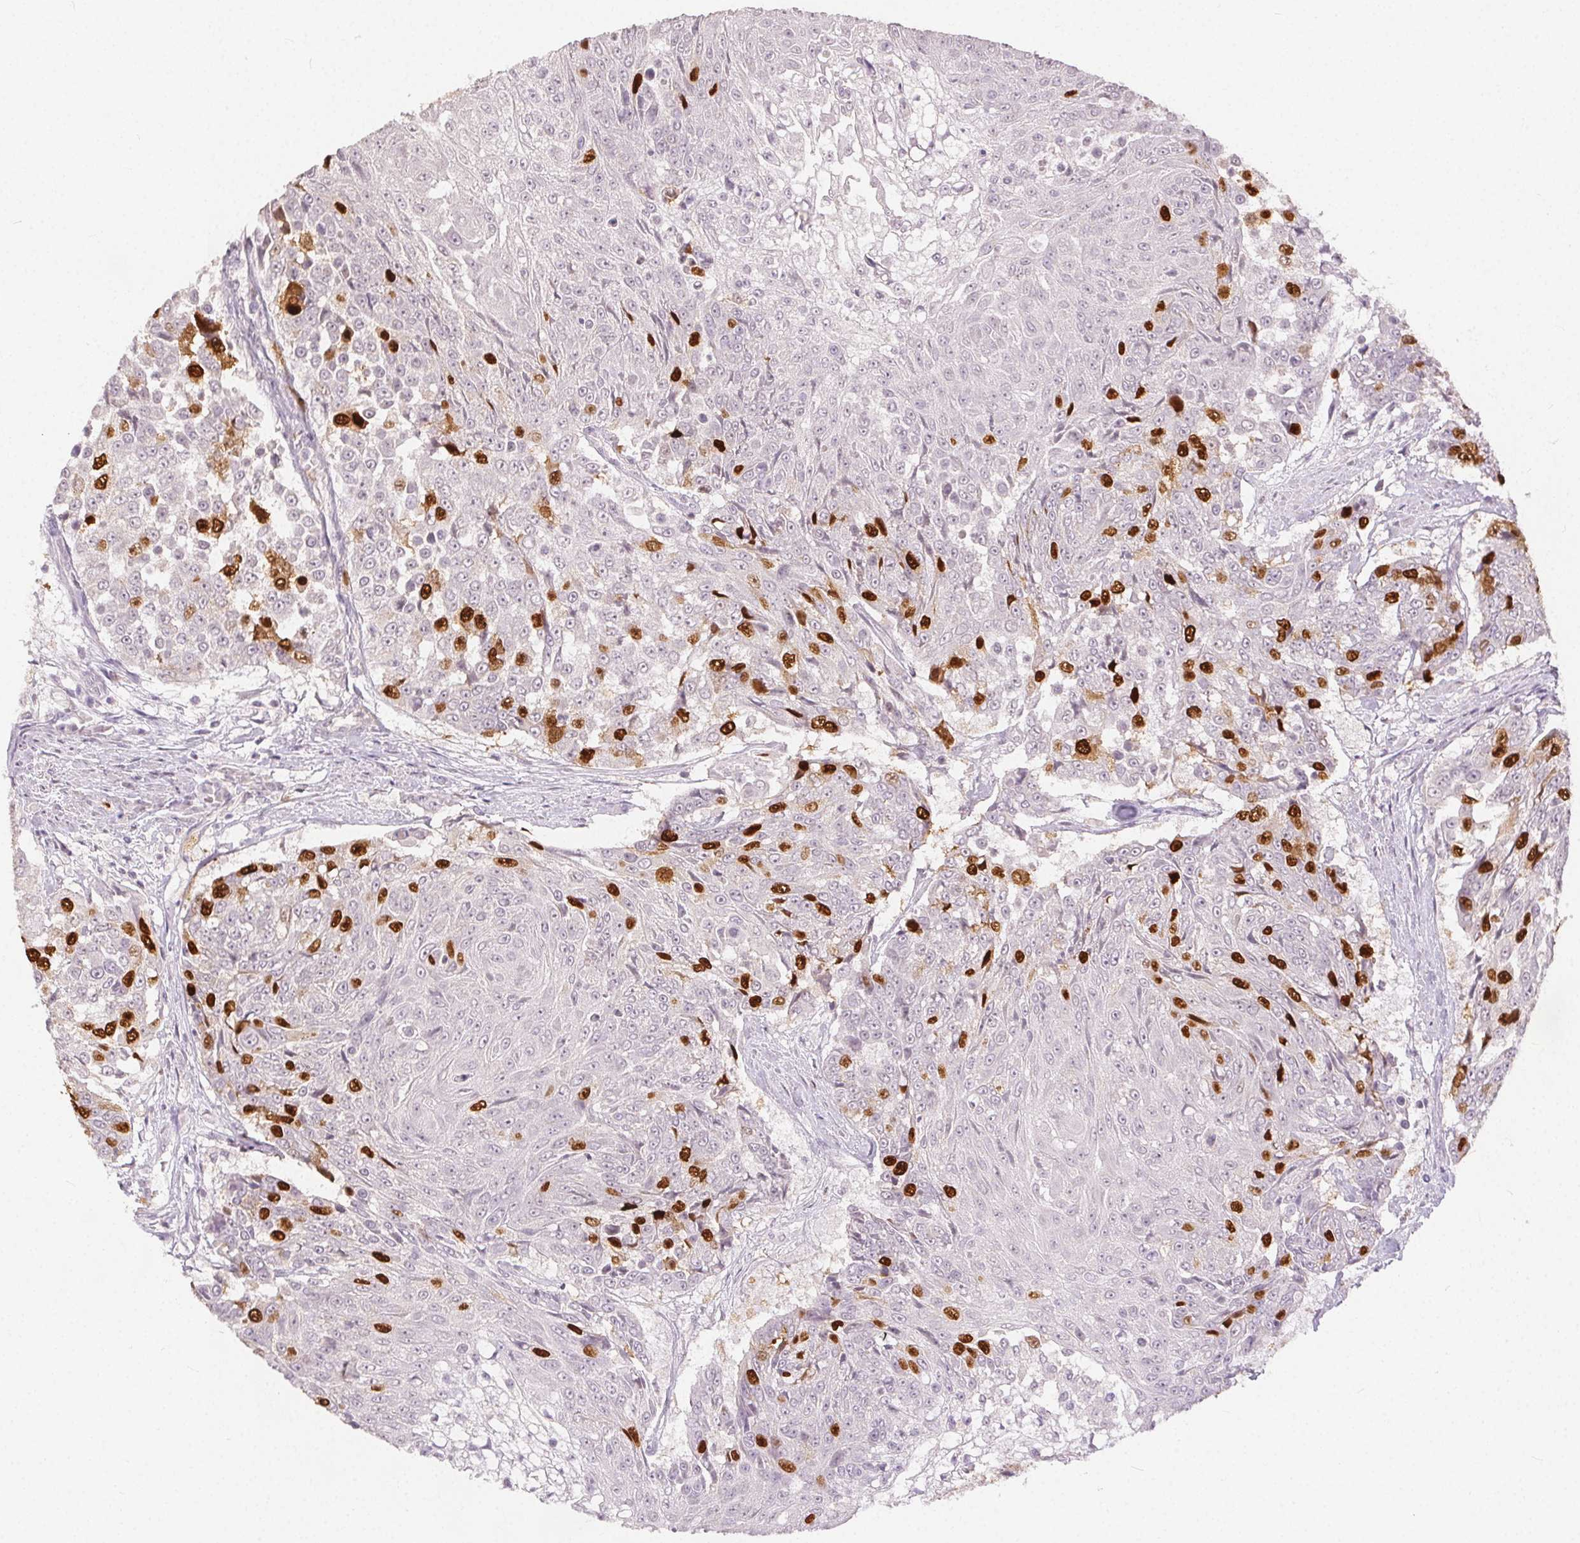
{"staining": {"intensity": "strong", "quantity": "25%-75%", "location": "nuclear"}, "tissue": "urothelial cancer", "cell_type": "Tumor cells", "image_type": "cancer", "snomed": [{"axis": "morphology", "description": "Urothelial carcinoma, High grade"}, {"axis": "topography", "description": "Urinary bladder"}], "caption": "Immunohistochemical staining of human urothelial carcinoma (high-grade) exhibits high levels of strong nuclear positivity in about 25%-75% of tumor cells. (DAB = brown stain, brightfield microscopy at high magnification).", "gene": "ANLN", "patient": {"sex": "female", "age": 63}}